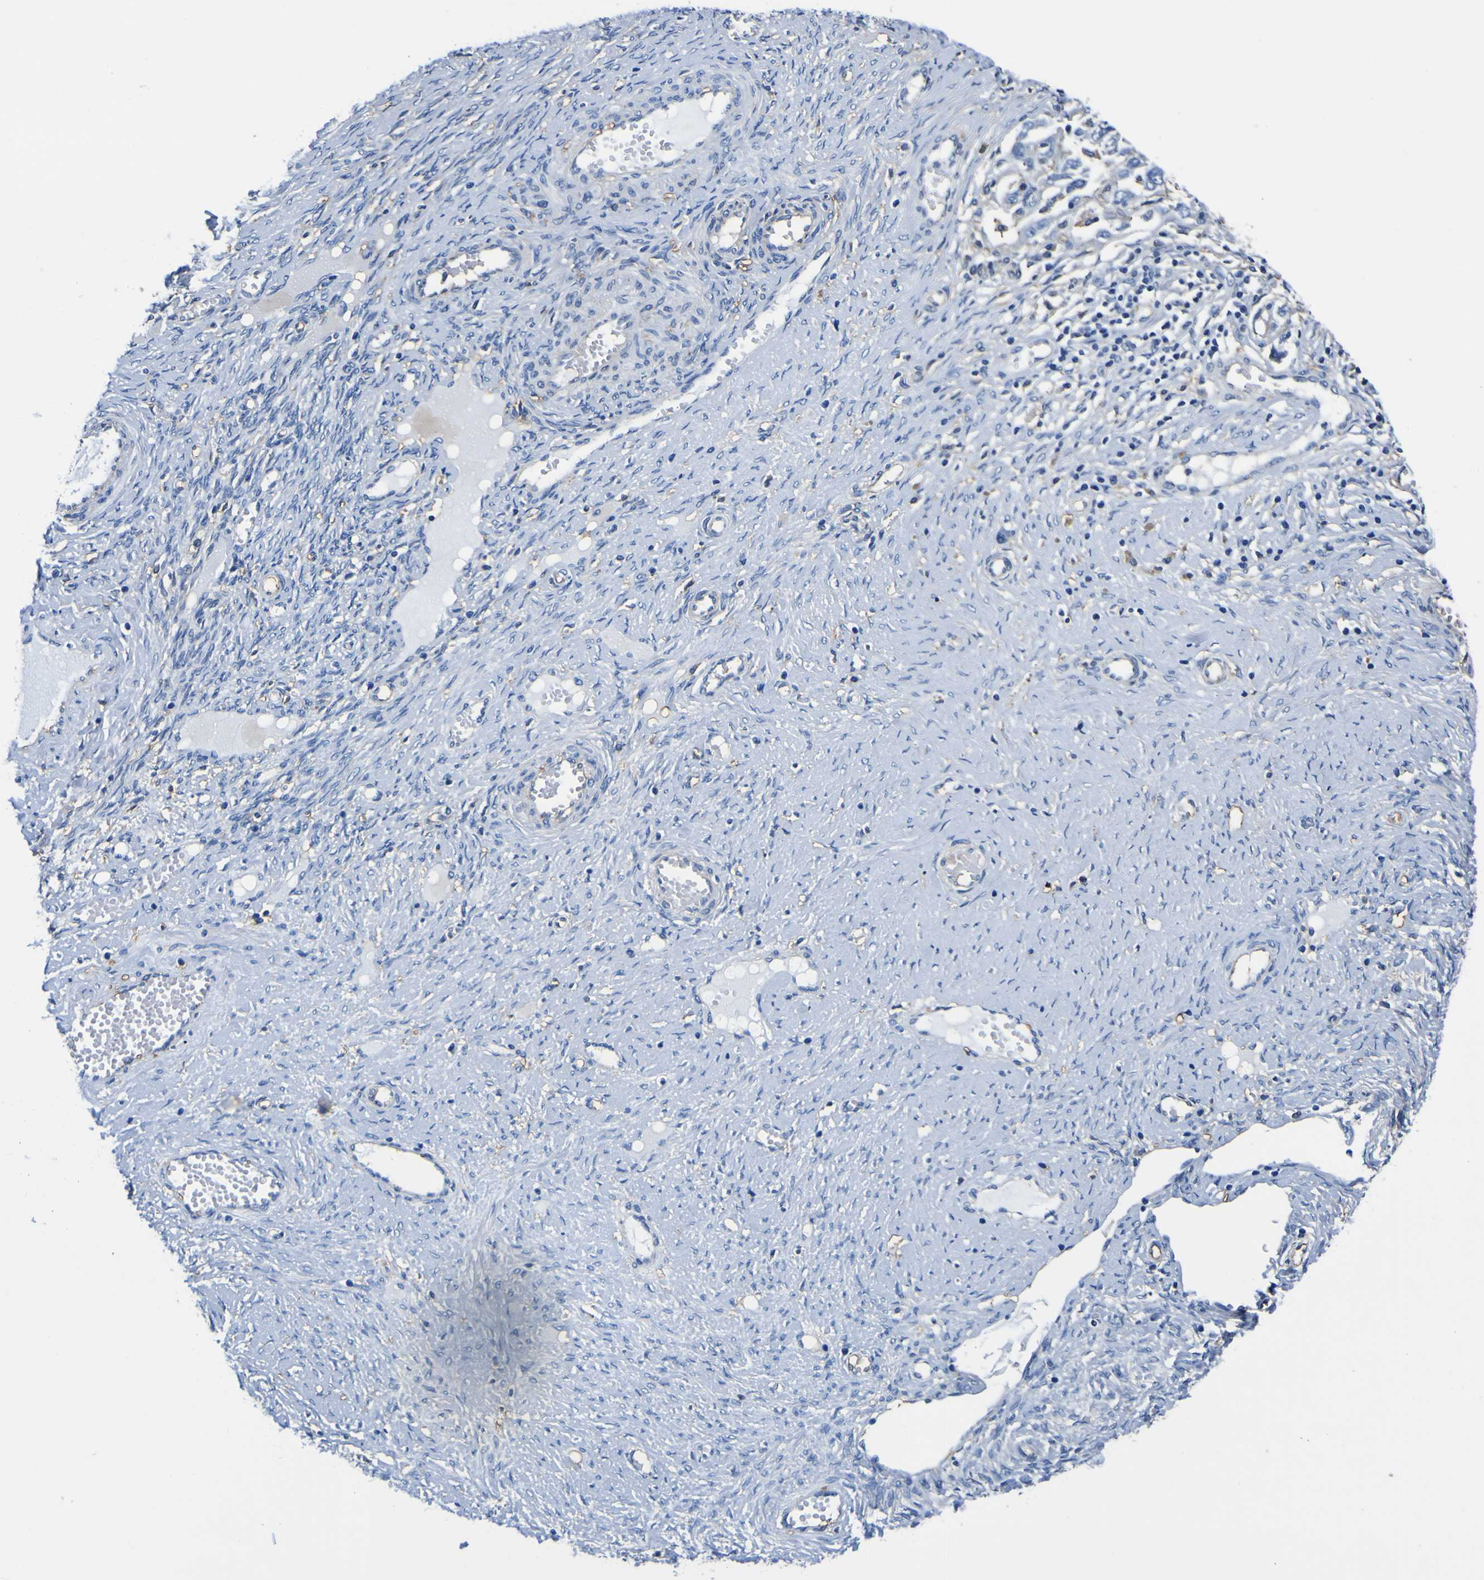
{"staining": {"intensity": "moderate", "quantity": "25%-75%", "location": "cytoplasmic/membranous"}, "tissue": "ovarian cancer", "cell_type": "Tumor cells", "image_type": "cancer", "snomed": [{"axis": "morphology", "description": "Carcinoma, NOS"}, {"axis": "morphology", "description": "Cystadenocarcinoma, serous, NOS"}, {"axis": "topography", "description": "Ovary"}], "caption": "IHC of ovarian cancer demonstrates medium levels of moderate cytoplasmic/membranous expression in approximately 25%-75% of tumor cells.", "gene": "PXDN", "patient": {"sex": "female", "age": 69}}